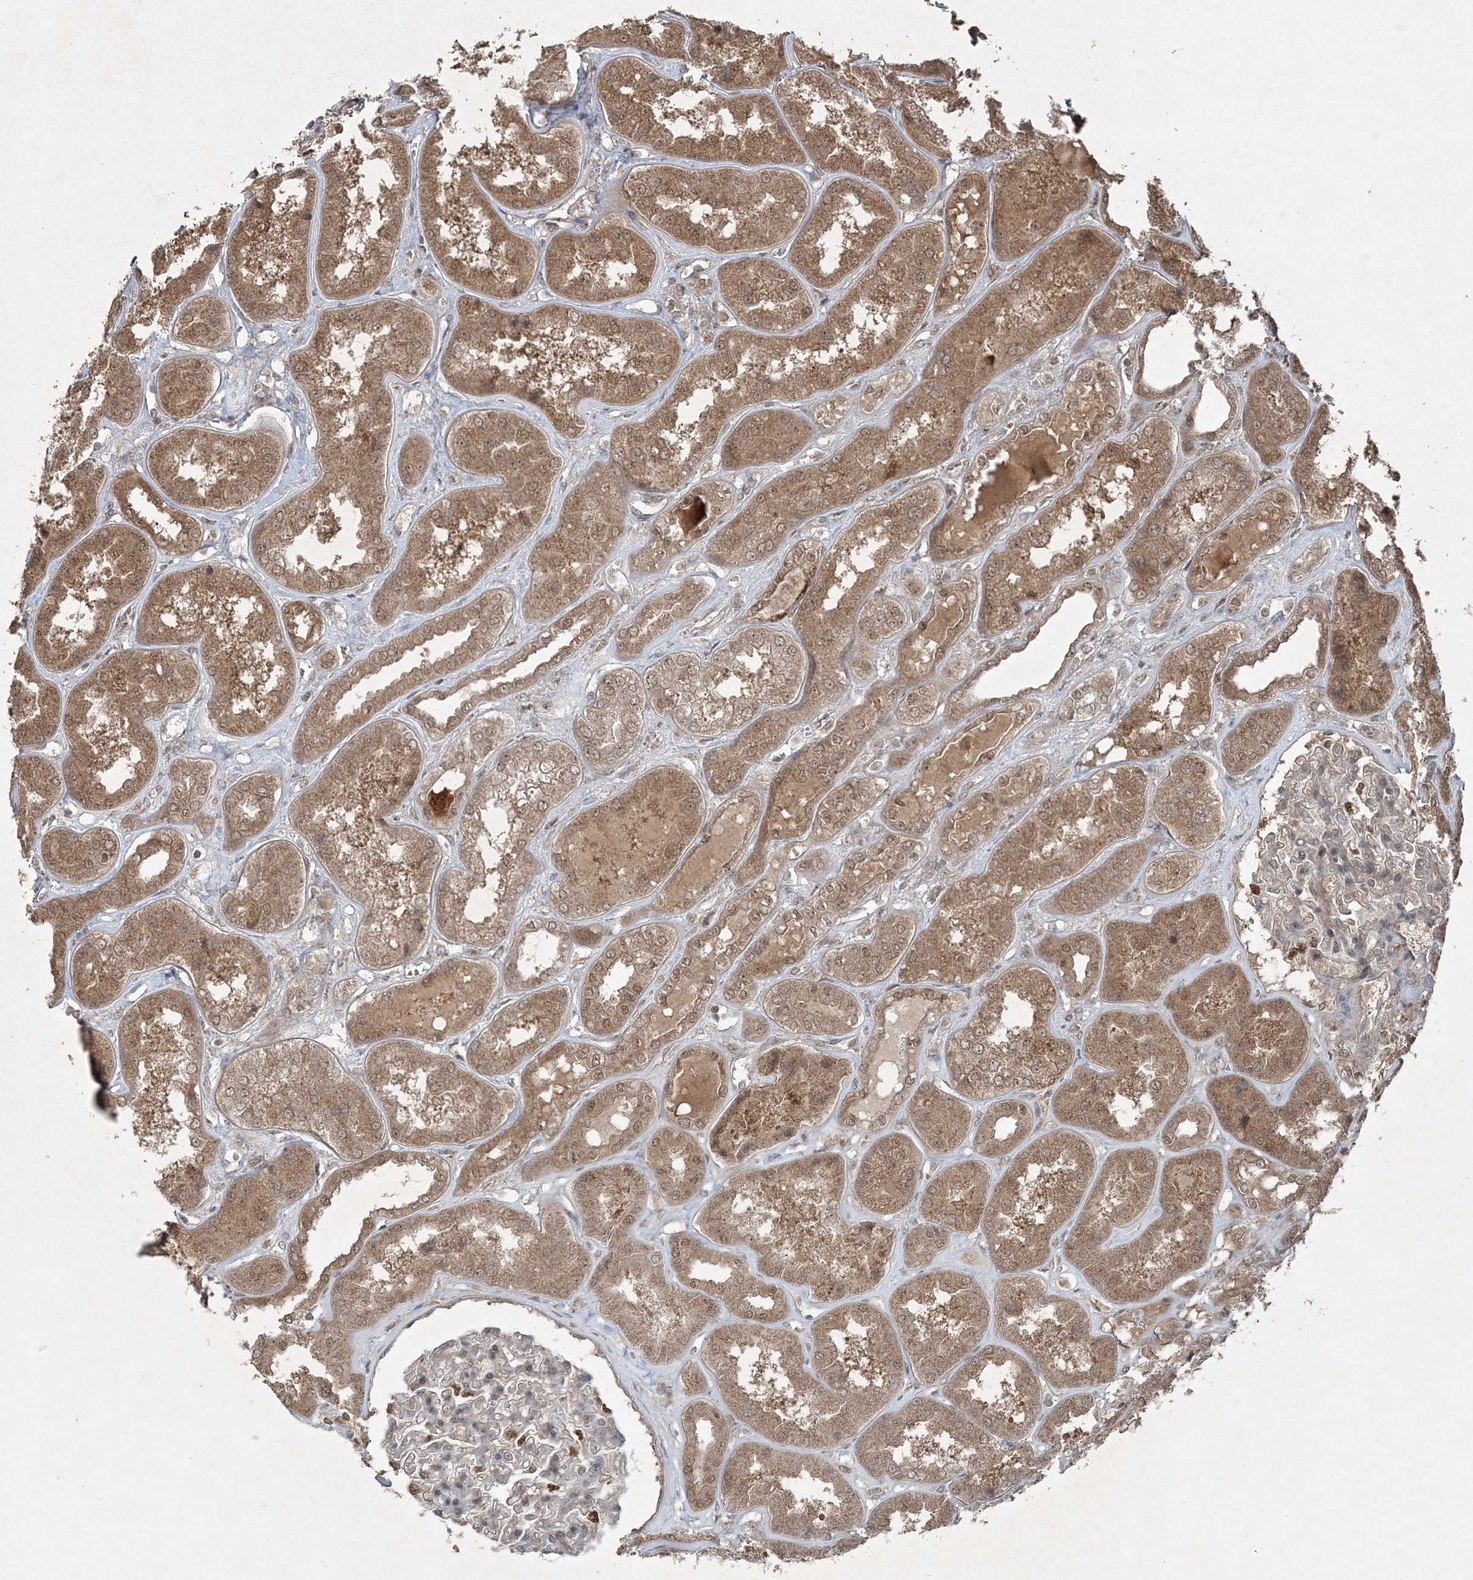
{"staining": {"intensity": "strong", "quantity": "<25%", "location": "nuclear"}, "tissue": "kidney", "cell_type": "Cells in glomeruli", "image_type": "normal", "snomed": [{"axis": "morphology", "description": "Normal tissue, NOS"}, {"axis": "topography", "description": "Kidney"}], "caption": "Kidney stained with immunohistochemistry exhibits strong nuclear expression in about <25% of cells in glomeruli.", "gene": "FBXL17", "patient": {"sex": "female", "age": 56}}